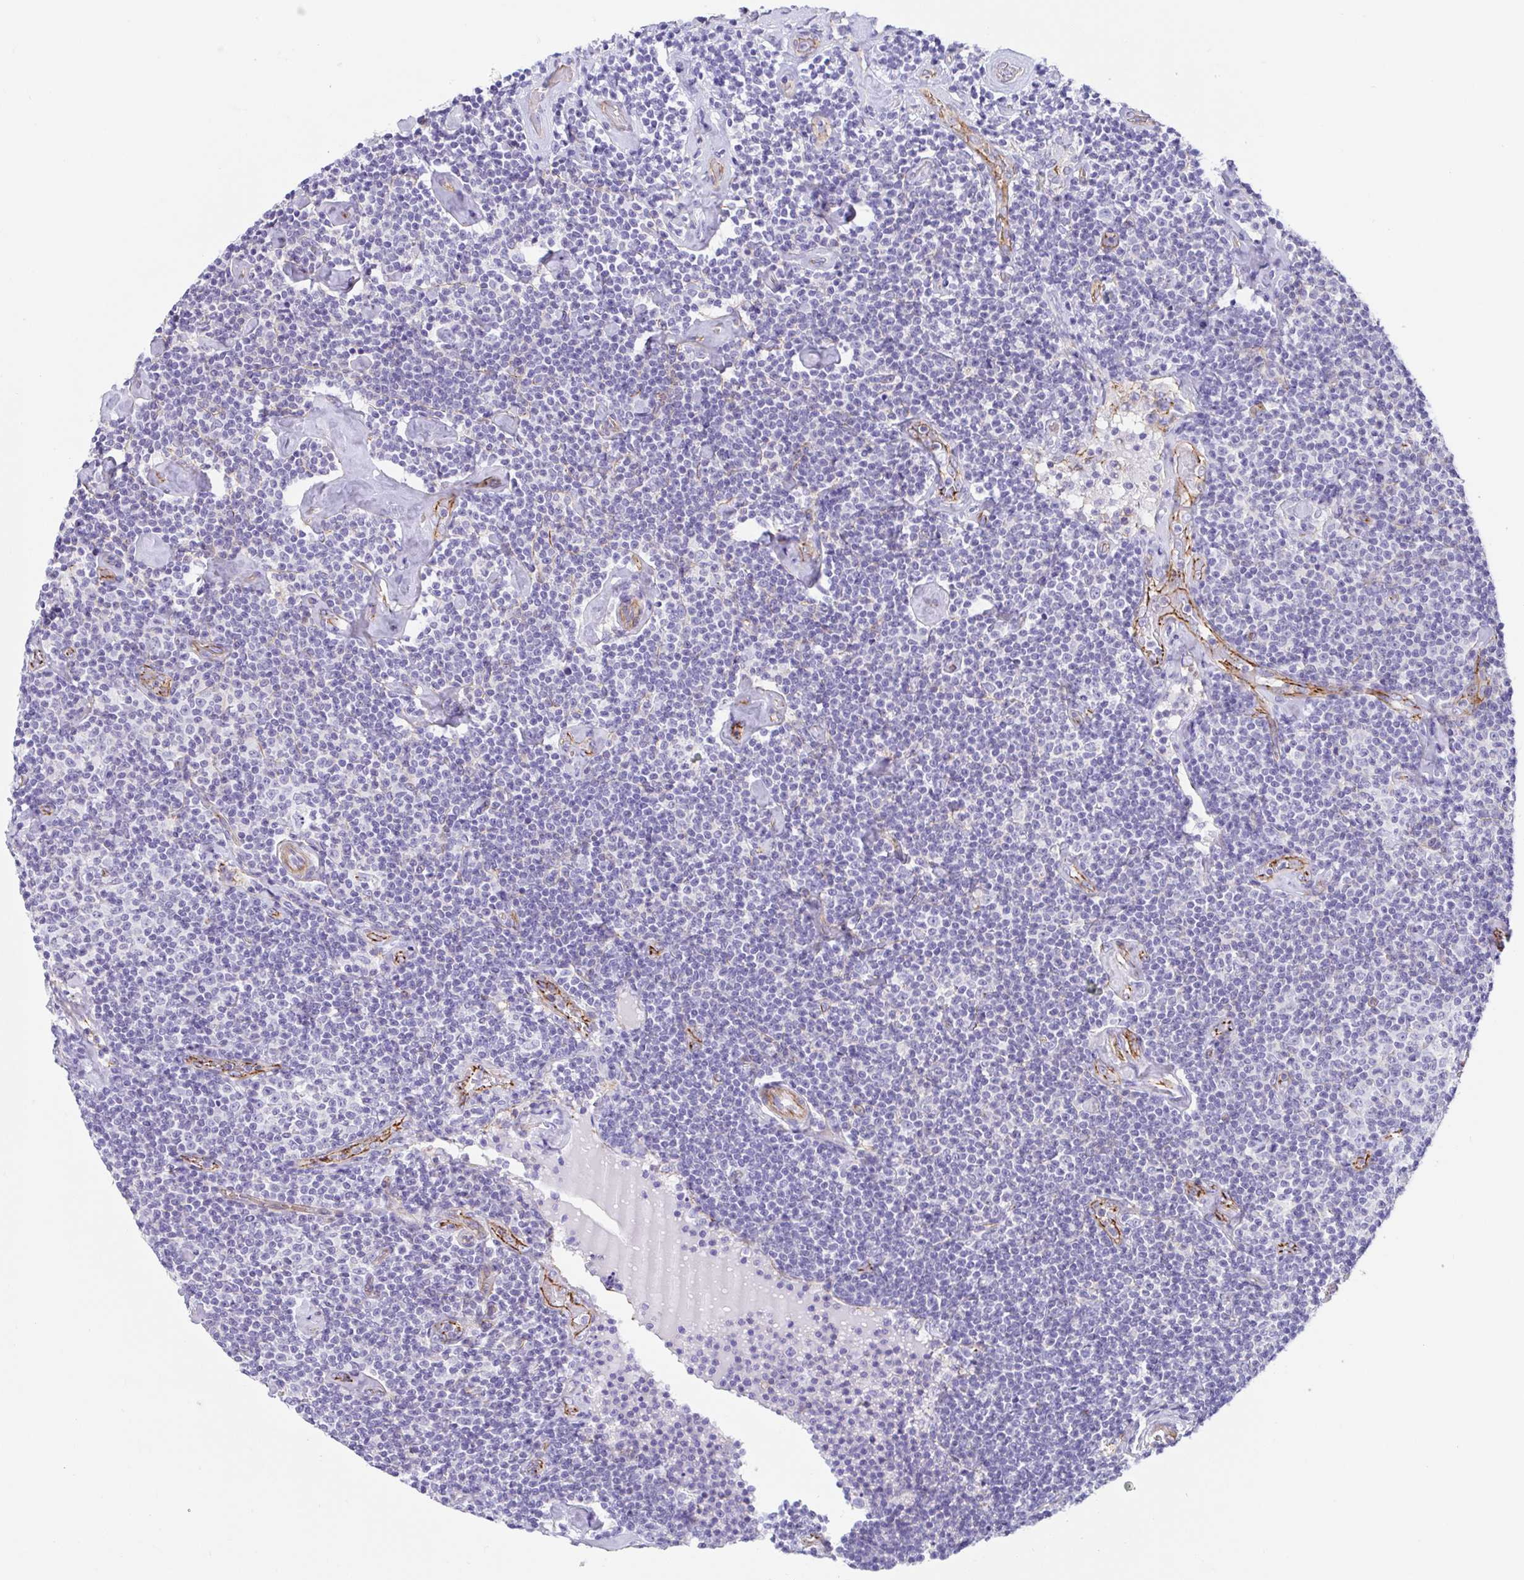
{"staining": {"intensity": "negative", "quantity": "none", "location": "none"}, "tissue": "lymphoma", "cell_type": "Tumor cells", "image_type": "cancer", "snomed": [{"axis": "morphology", "description": "Malignant lymphoma, non-Hodgkin's type, Low grade"}, {"axis": "topography", "description": "Lymph node"}], "caption": "Immunohistochemistry histopathology image of neoplastic tissue: lymphoma stained with DAB demonstrates no significant protein staining in tumor cells.", "gene": "TRAM2", "patient": {"sex": "male", "age": 81}}